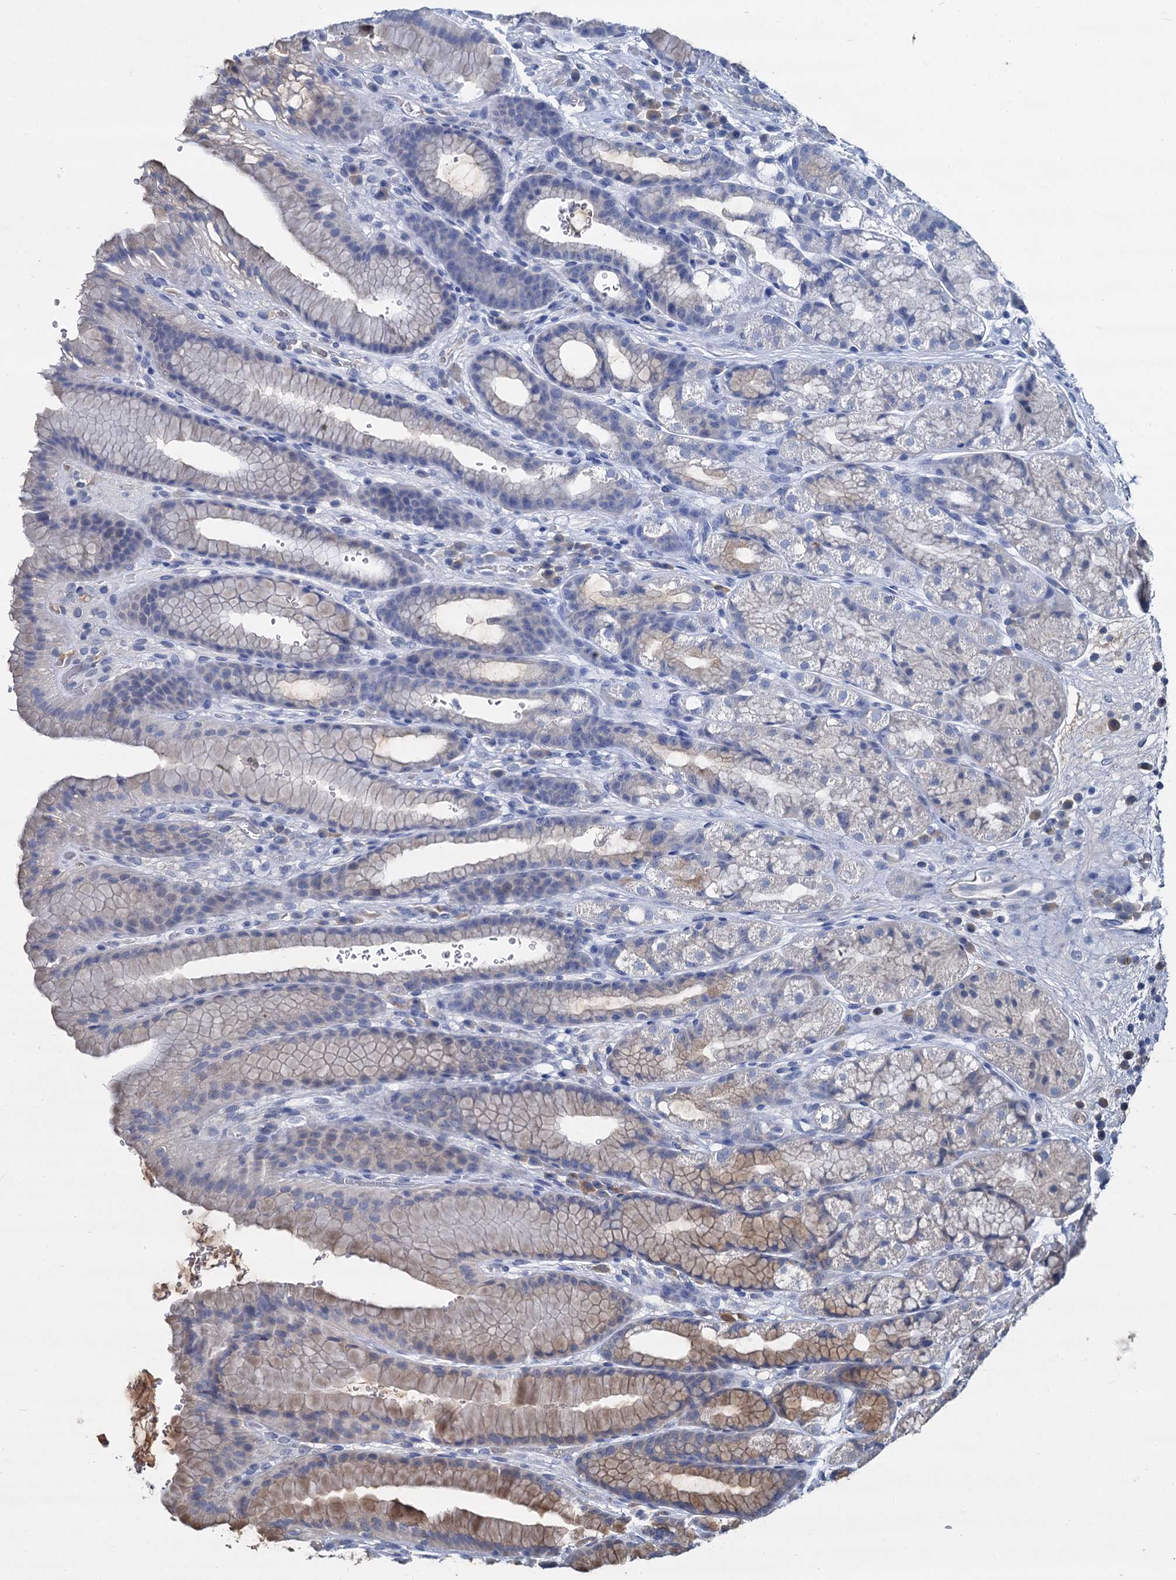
{"staining": {"intensity": "weak", "quantity": "<25%", "location": "cytoplasmic/membranous"}, "tissue": "stomach", "cell_type": "Glandular cells", "image_type": "normal", "snomed": [{"axis": "morphology", "description": "Normal tissue, NOS"}, {"axis": "morphology", "description": "Adenocarcinoma, NOS"}, {"axis": "topography", "description": "Stomach"}], "caption": "Immunohistochemistry of benign stomach reveals no staining in glandular cells. The staining was performed using DAB to visualize the protein expression in brown, while the nuclei were stained in blue with hematoxylin (Magnification: 20x).", "gene": "CCDC184", "patient": {"sex": "male", "age": 57}}